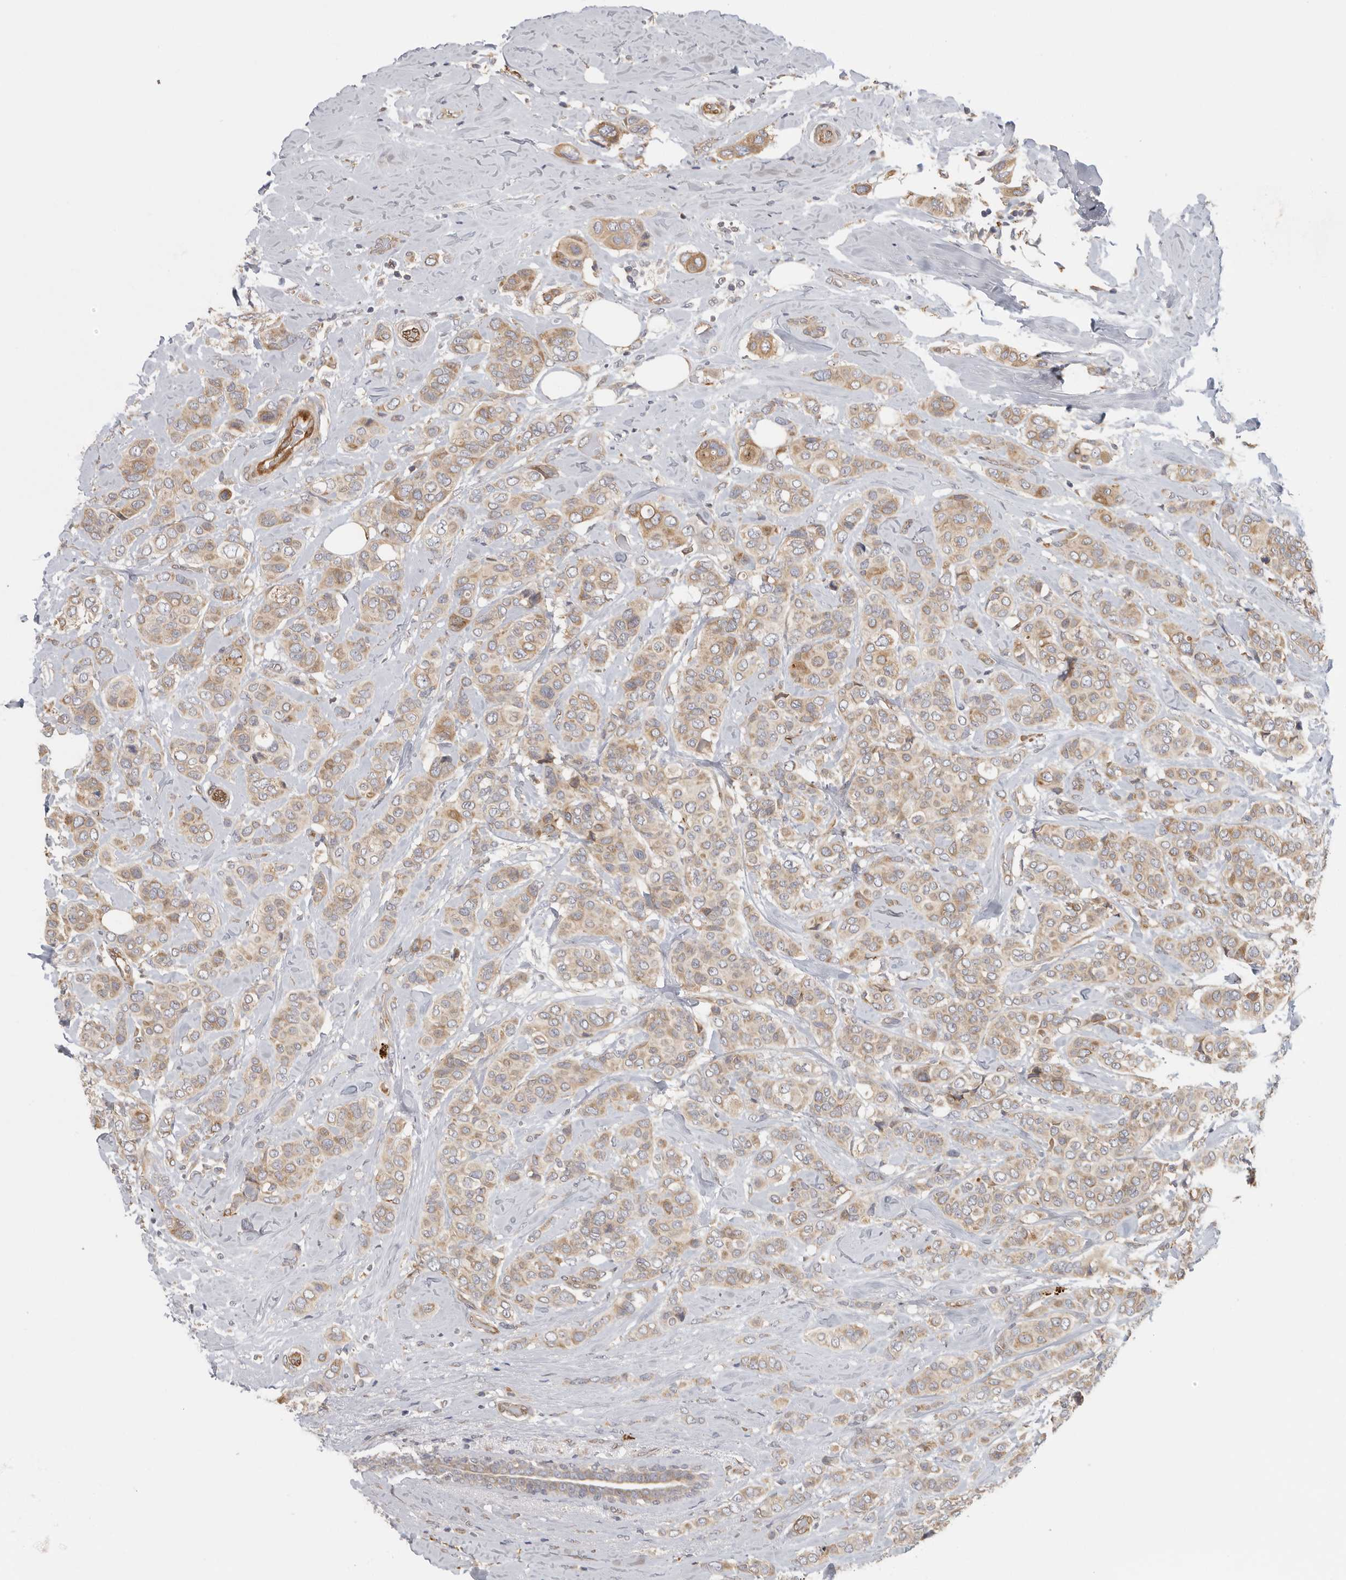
{"staining": {"intensity": "moderate", "quantity": ">75%", "location": "cytoplasmic/membranous"}, "tissue": "breast cancer", "cell_type": "Tumor cells", "image_type": "cancer", "snomed": [{"axis": "morphology", "description": "Lobular carcinoma"}, {"axis": "topography", "description": "Breast"}], "caption": "Lobular carcinoma (breast) stained for a protein exhibits moderate cytoplasmic/membranous positivity in tumor cells.", "gene": "BCAP29", "patient": {"sex": "female", "age": 51}}